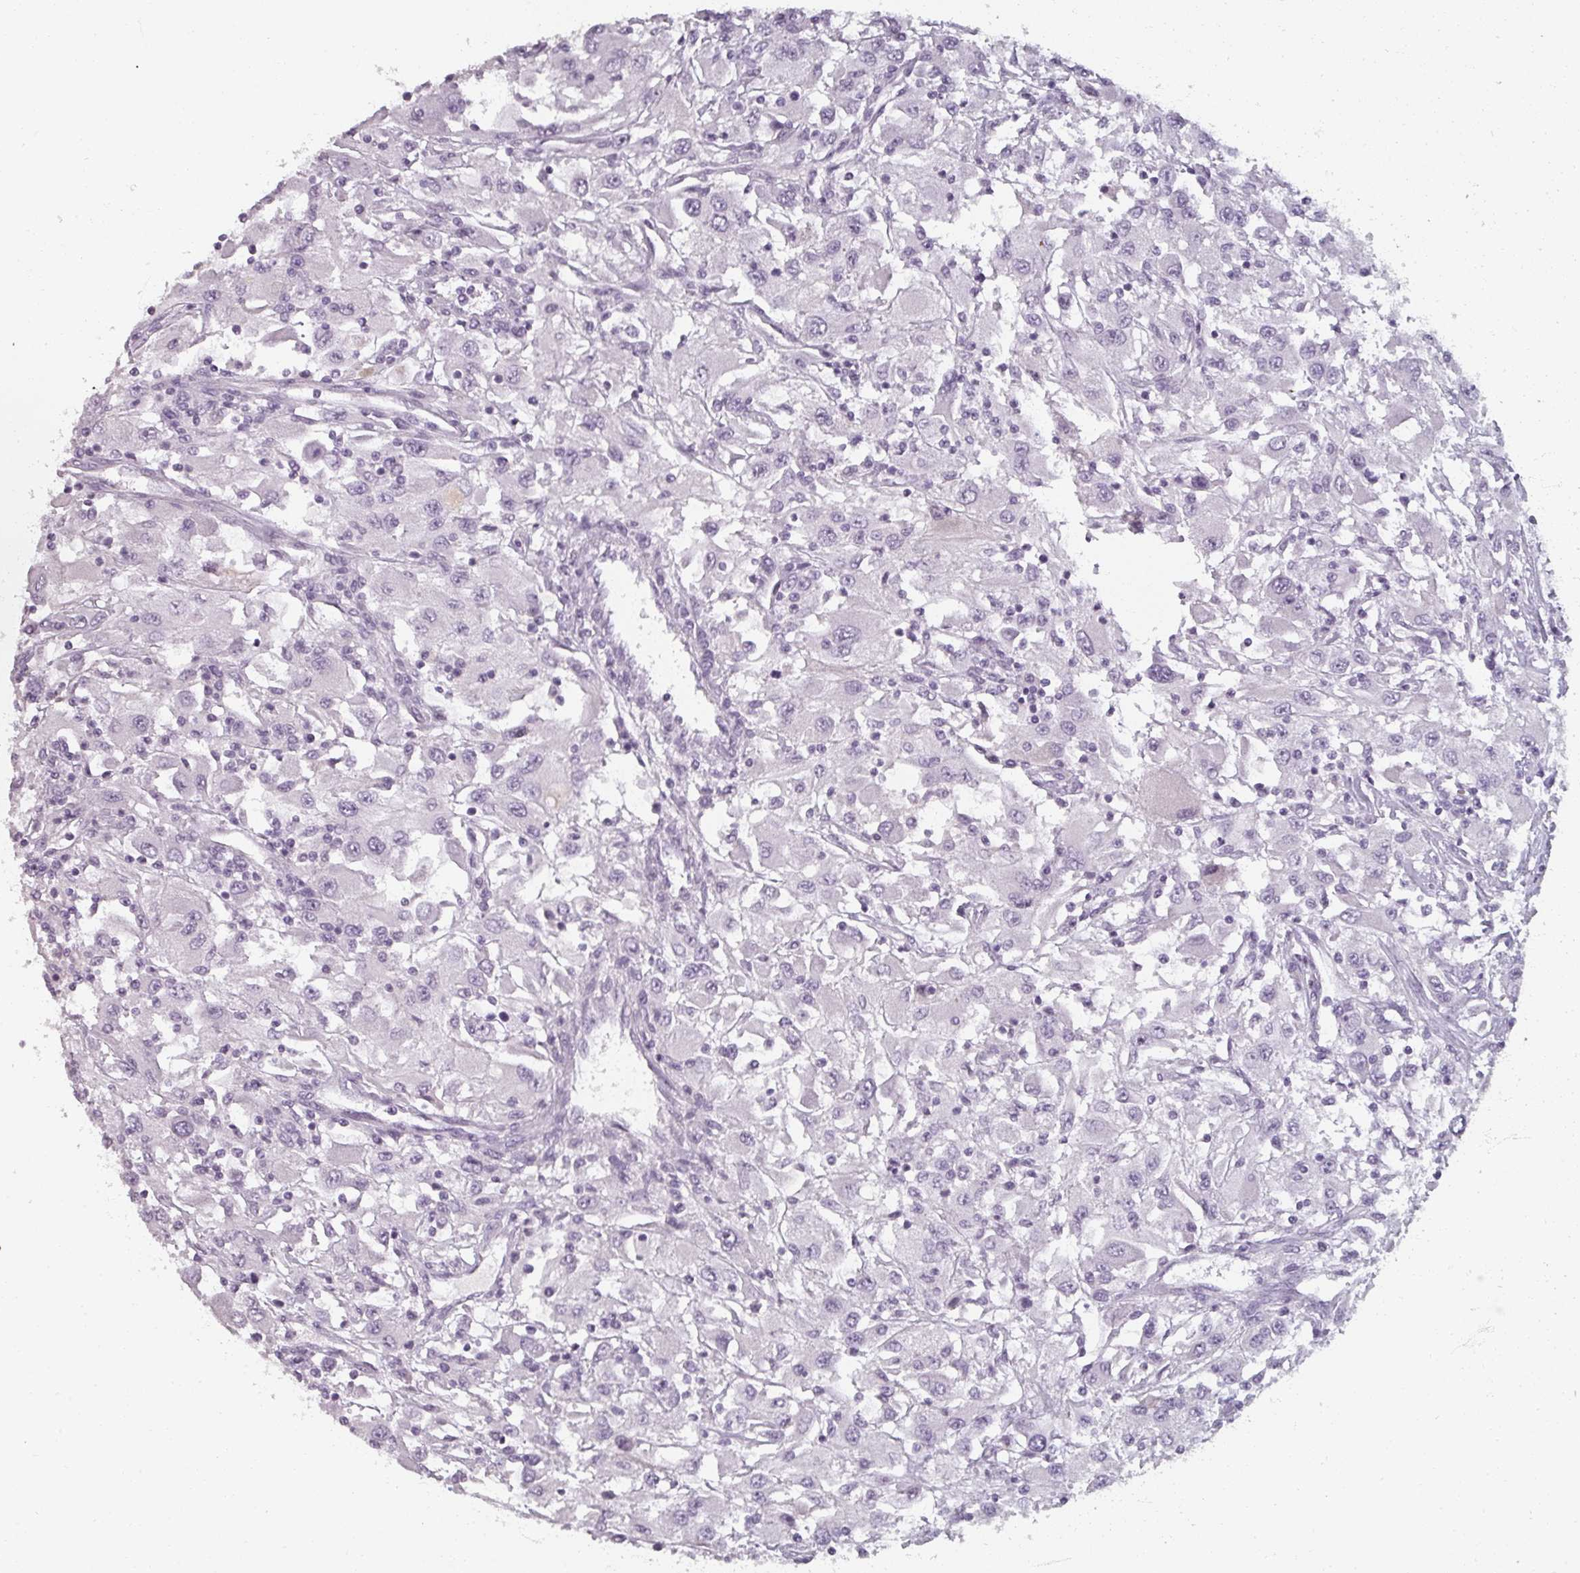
{"staining": {"intensity": "negative", "quantity": "none", "location": "none"}, "tissue": "renal cancer", "cell_type": "Tumor cells", "image_type": "cancer", "snomed": [{"axis": "morphology", "description": "Adenocarcinoma, NOS"}, {"axis": "topography", "description": "Kidney"}], "caption": "Tumor cells are negative for brown protein staining in renal adenocarcinoma. Brightfield microscopy of immunohistochemistry (IHC) stained with DAB (brown) and hematoxylin (blue), captured at high magnification.", "gene": "REG3G", "patient": {"sex": "female", "age": 67}}